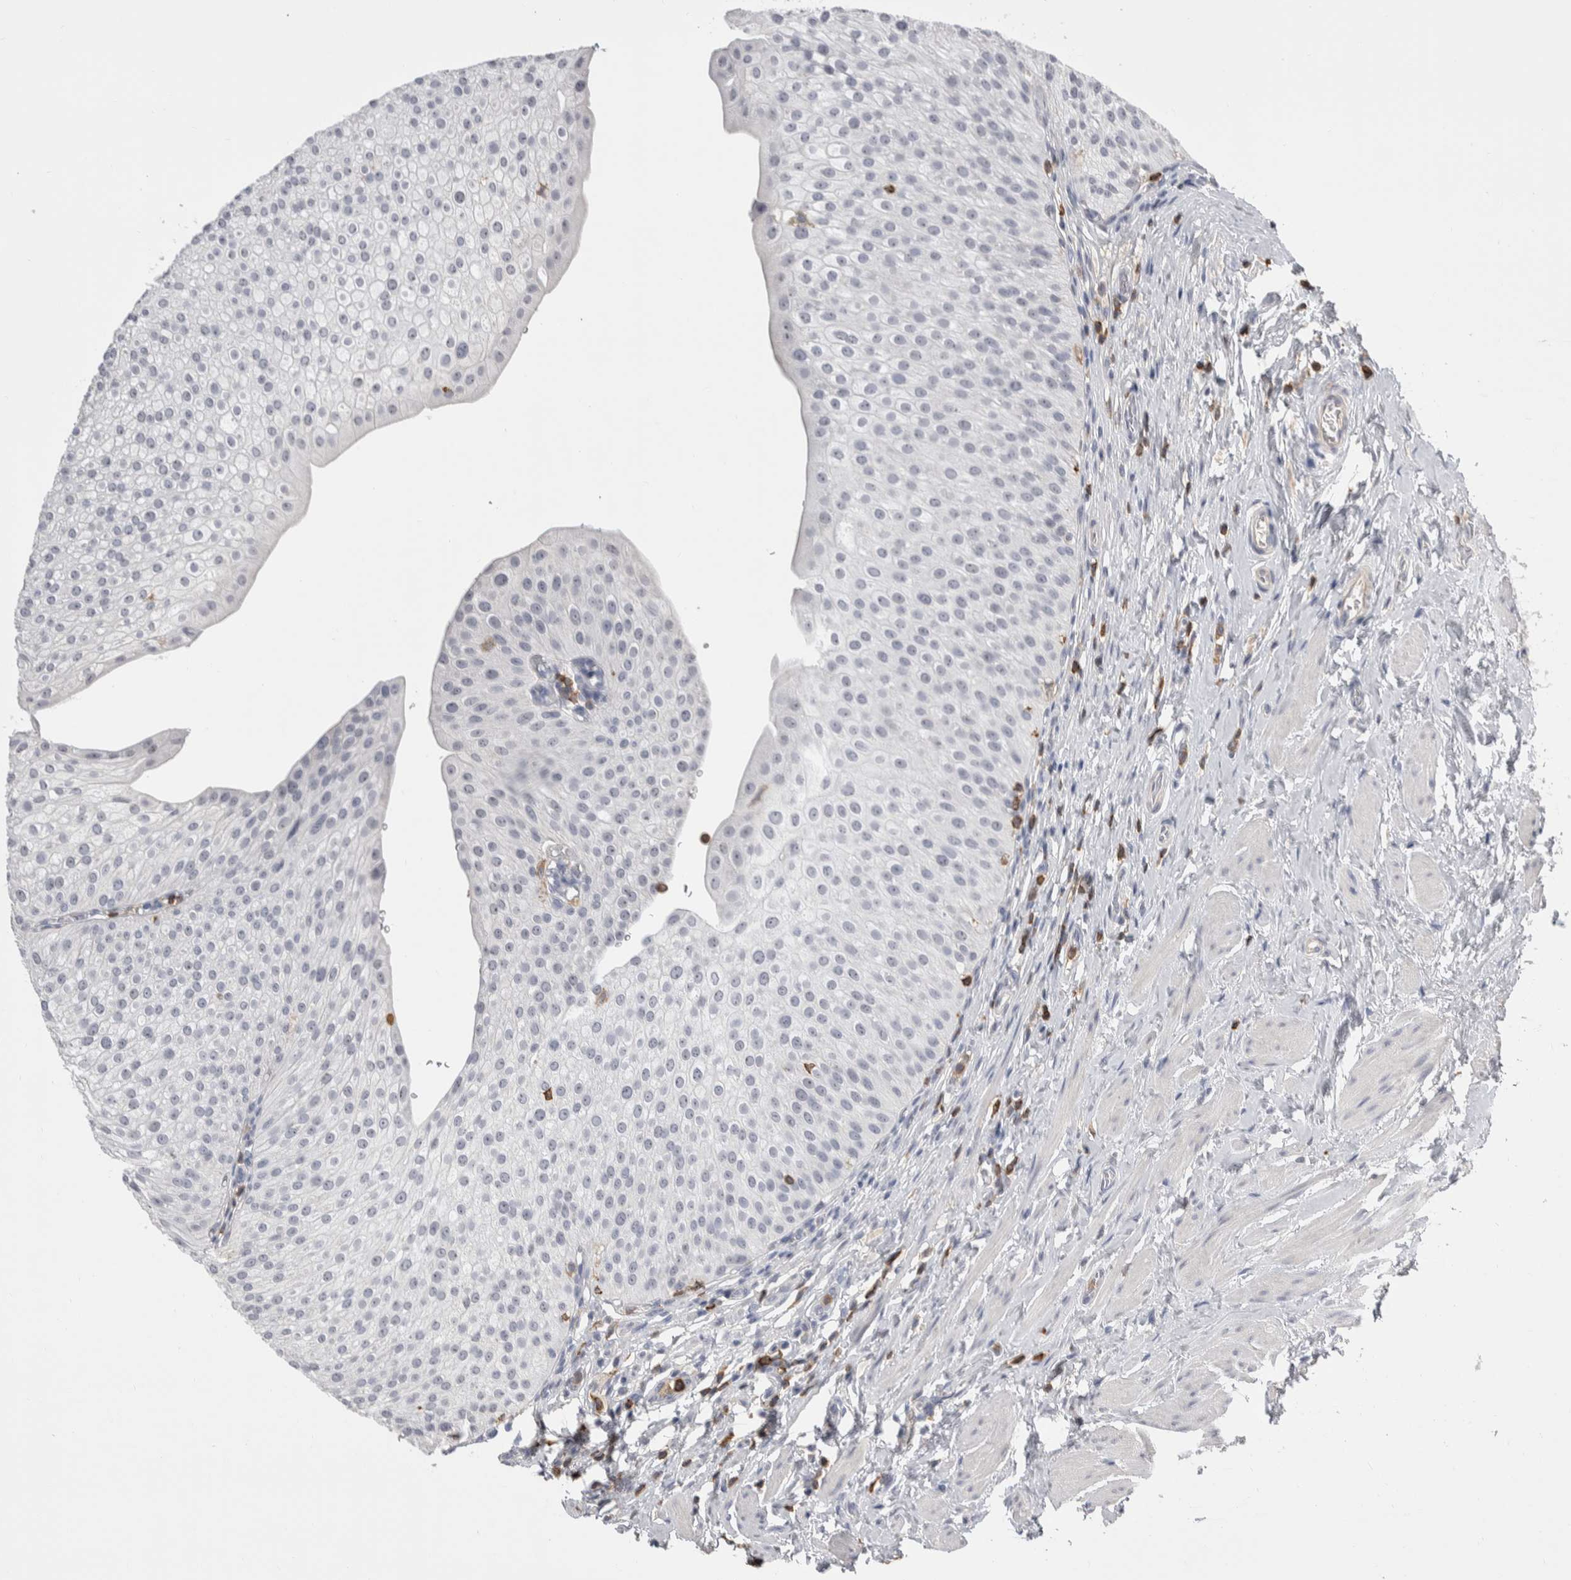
{"staining": {"intensity": "negative", "quantity": "none", "location": "none"}, "tissue": "urothelial cancer", "cell_type": "Tumor cells", "image_type": "cancer", "snomed": [{"axis": "morphology", "description": "Normal tissue, NOS"}, {"axis": "morphology", "description": "Urothelial carcinoma, Low grade"}, {"axis": "topography", "description": "Smooth muscle"}, {"axis": "topography", "description": "Urinary bladder"}], "caption": "Micrograph shows no significant protein staining in tumor cells of low-grade urothelial carcinoma.", "gene": "CEP295NL", "patient": {"sex": "male", "age": 60}}